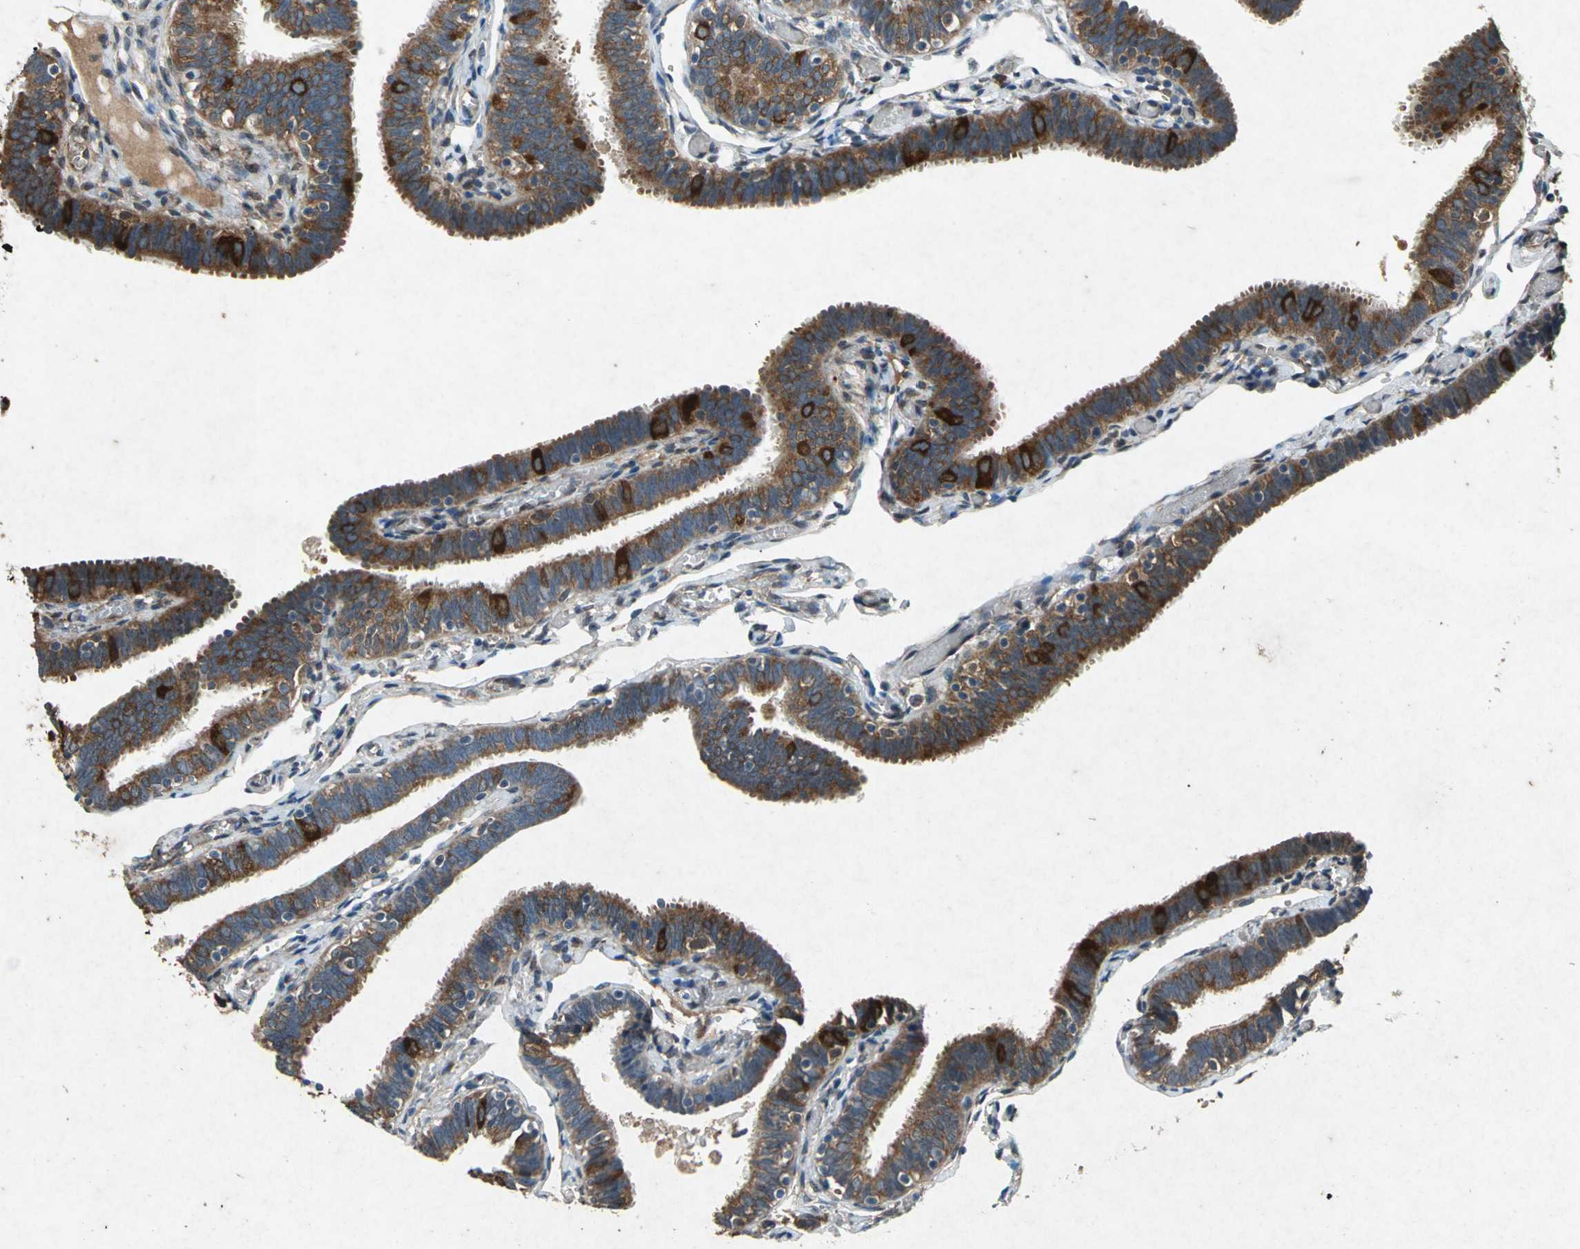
{"staining": {"intensity": "strong", "quantity": ">75%", "location": "cytoplasmic/membranous"}, "tissue": "fallopian tube", "cell_type": "Glandular cells", "image_type": "normal", "snomed": [{"axis": "morphology", "description": "Normal tissue, NOS"}, {"axis": "topography", "description": "Fallopian tube"}], "caption": "Immunohistochemical staining of benign human fallopian tube displays high levels of strong cytoplasmic/membranous staining in about >75% of glandular cells.", "gene": "HSP90AB1", "patient": {"sex": "female", "age": 46}}